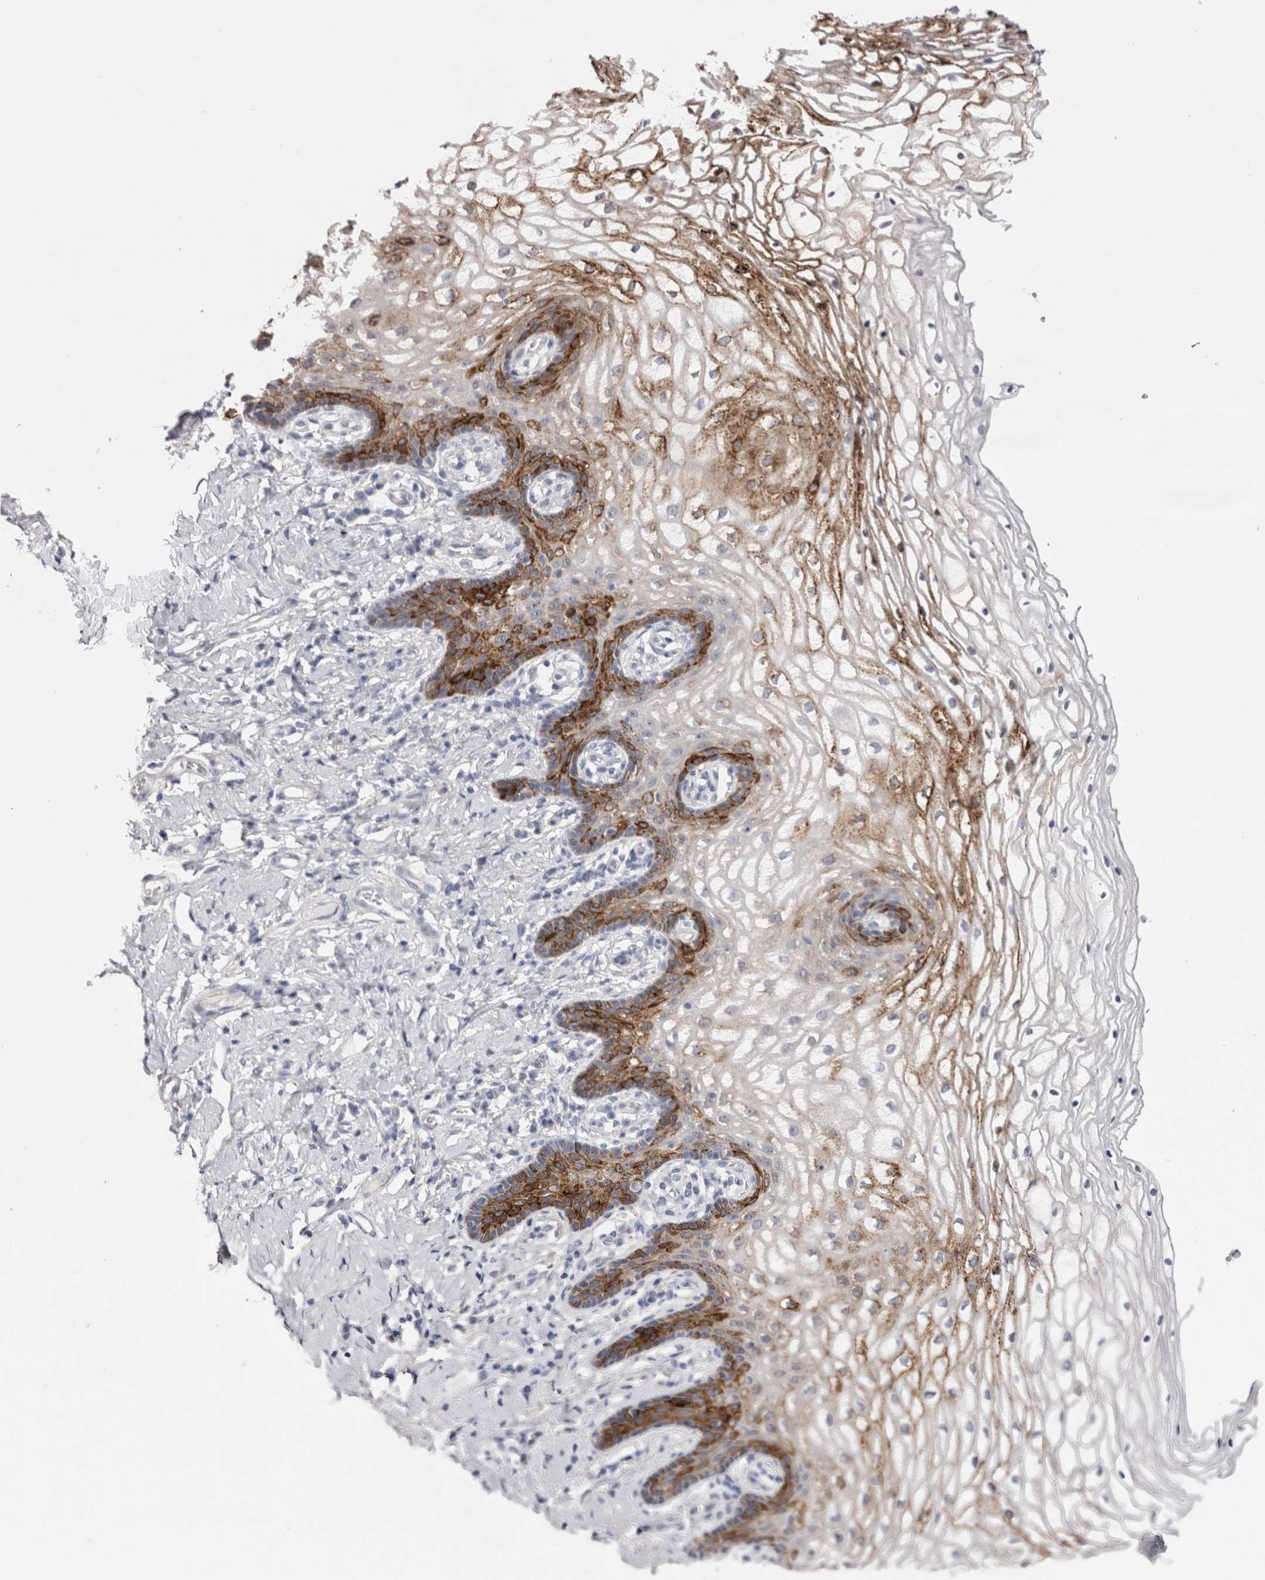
{"staining": {"intensity": "strong", "quantity": "<25%", "location": "cytoplasmic/membranous"}, "tissue": "vagina", "cell_type": "Squamous epithelial cells", "image_type": "normal", "snomed": [{"axis": "morphology", "description": "Normal tissue, NOS"}, {"axis": "topography", "description": "Vagina"}], "caption": "Protein positivity by immunohistochemistry exhibits strong cytoplasmic/membranous expression in about <25% of squamous epithelial cells in normal vagina.", "gene": "PWP2", "patient": {"sex": "female", "age": 60}}